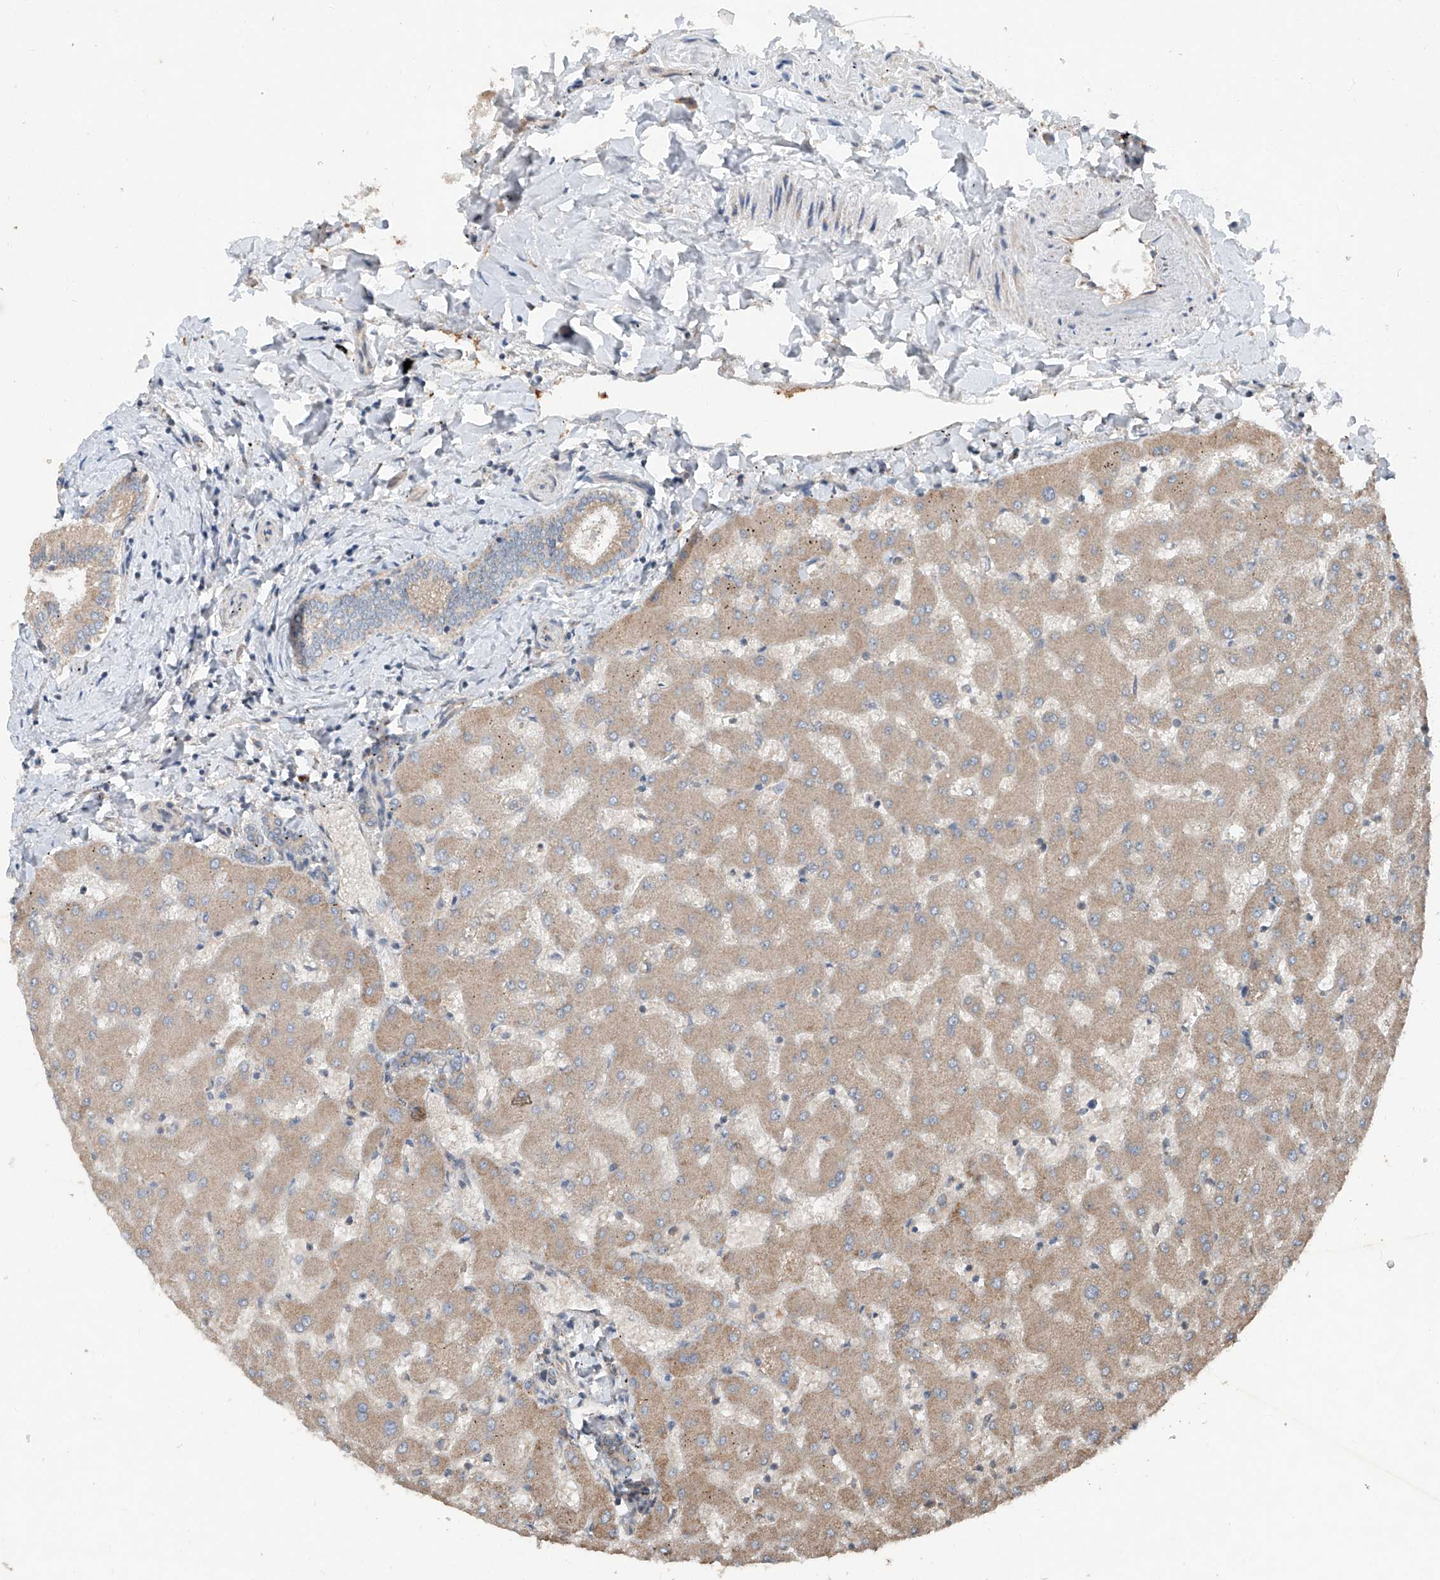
{"staining": {"intensity": "weak", "quantity": ">75%", "location": "cytoplasmic/membranous"}, "tissue": "liver", "cell_type": "Cholangiocytes", "image_type": "normal", "snomed": [{"axis": "morphology", "description": "Normal tissue, NOS"}, {"axis": "topography", "description": "Liver"}], "caption": "Immunohistochemical staining of normal liver reveals low levels of weak cytoplasmic/membranous staining in about >75% of cholangiocytes.", "gene": "ADAM23", "patient": {"sex": "female", "age": 63}}